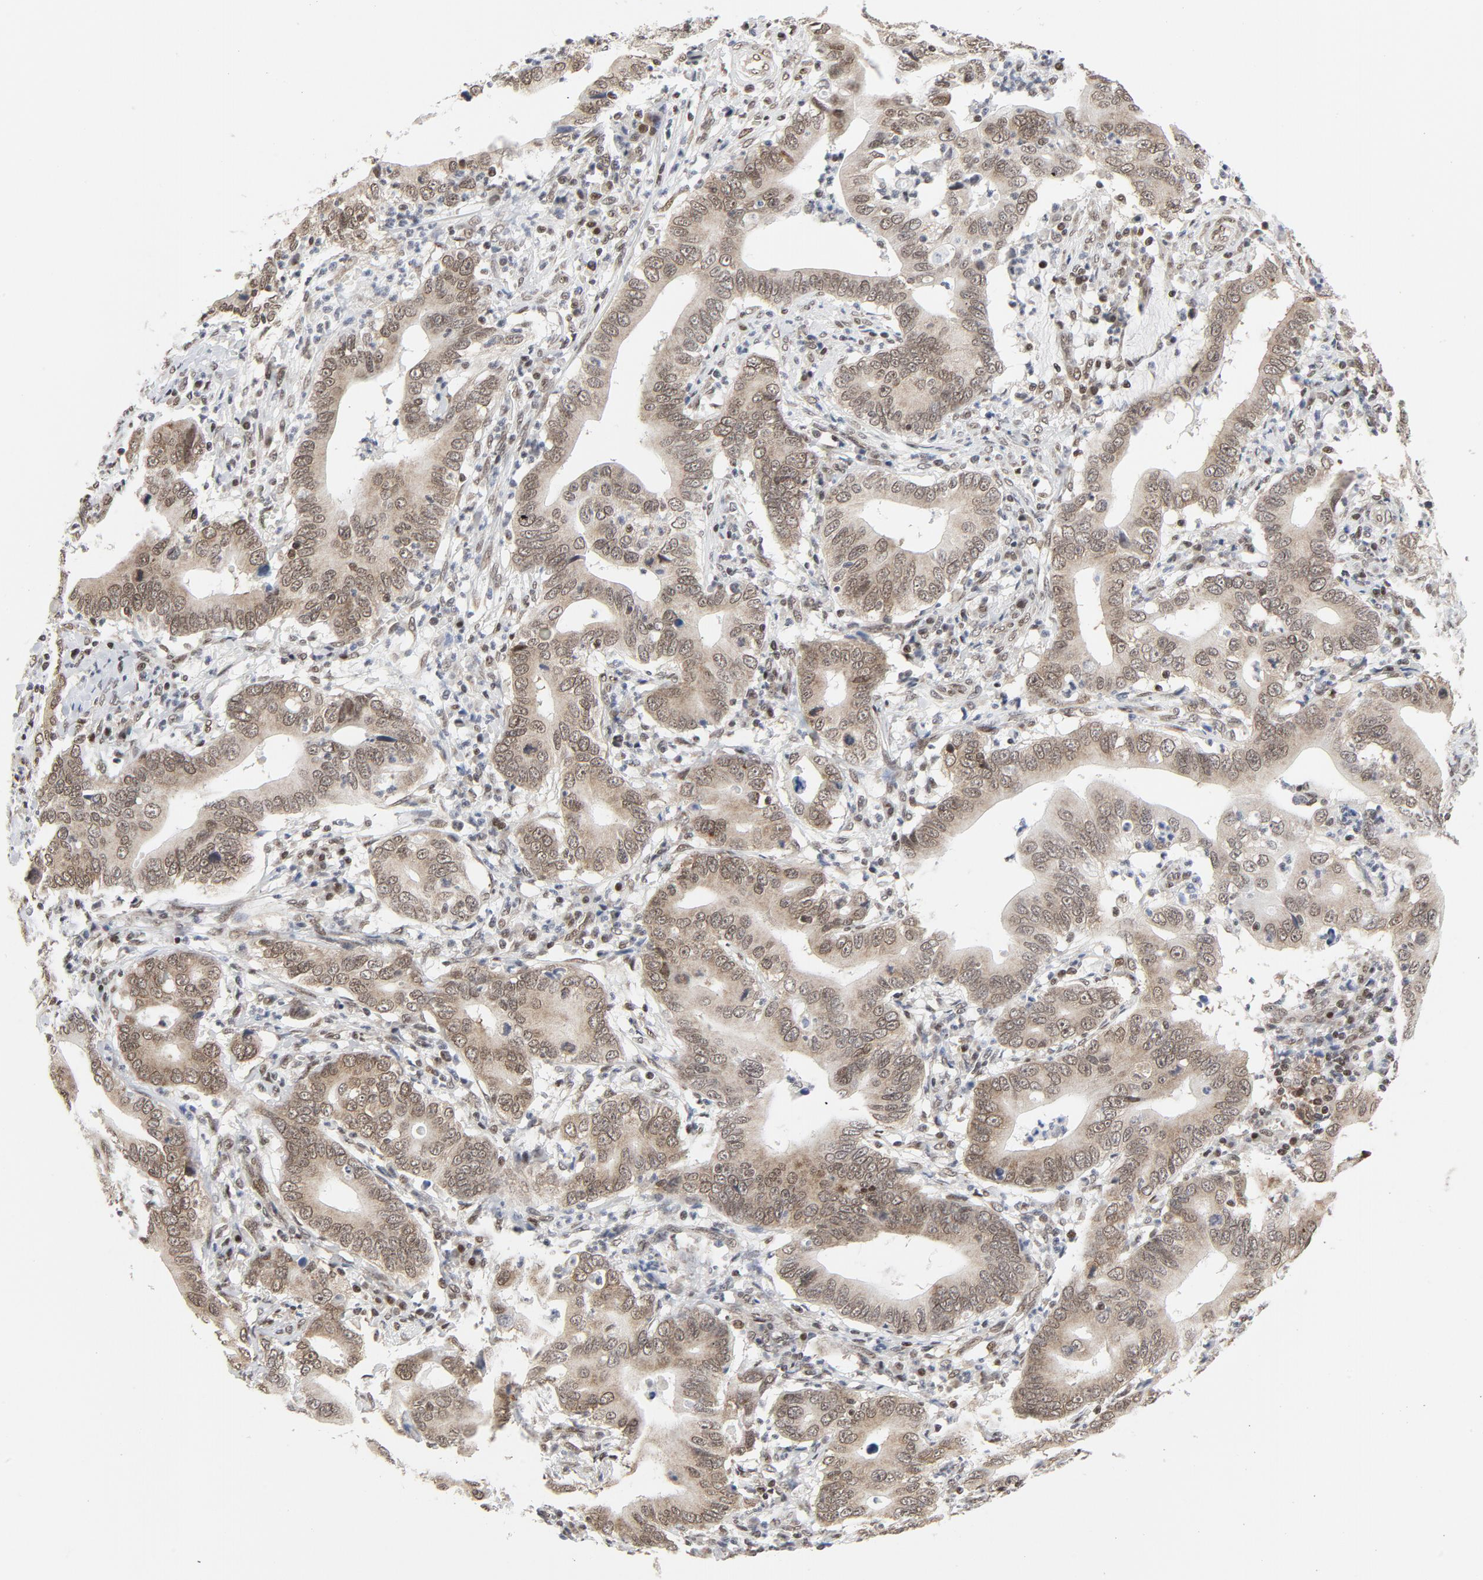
{"staining": {"intensity": "moderate", "quantity": ">75%", "location": "nuclear"}, "tissue": "stomach cancer", "cell_type": "Tumor cells", "image_type": "cancer", "snomed": [{"axis": "morphology", "description": "Adenocarcinoma, NOS"}, {"axis": "topography", "description": "Stomach, upper"}], "caption": "IHC micrograph of neoplastic tissue: stomach cancer (adenocarcinoma) stained using immunohistochemistry exhibits medium levels of moderate protein expression localized specifically in the nuclear of tumor cells, appearing as a nuclear brown color.", "gene": "ERCC1", "patient": {"sex": "male", "age": 63}}